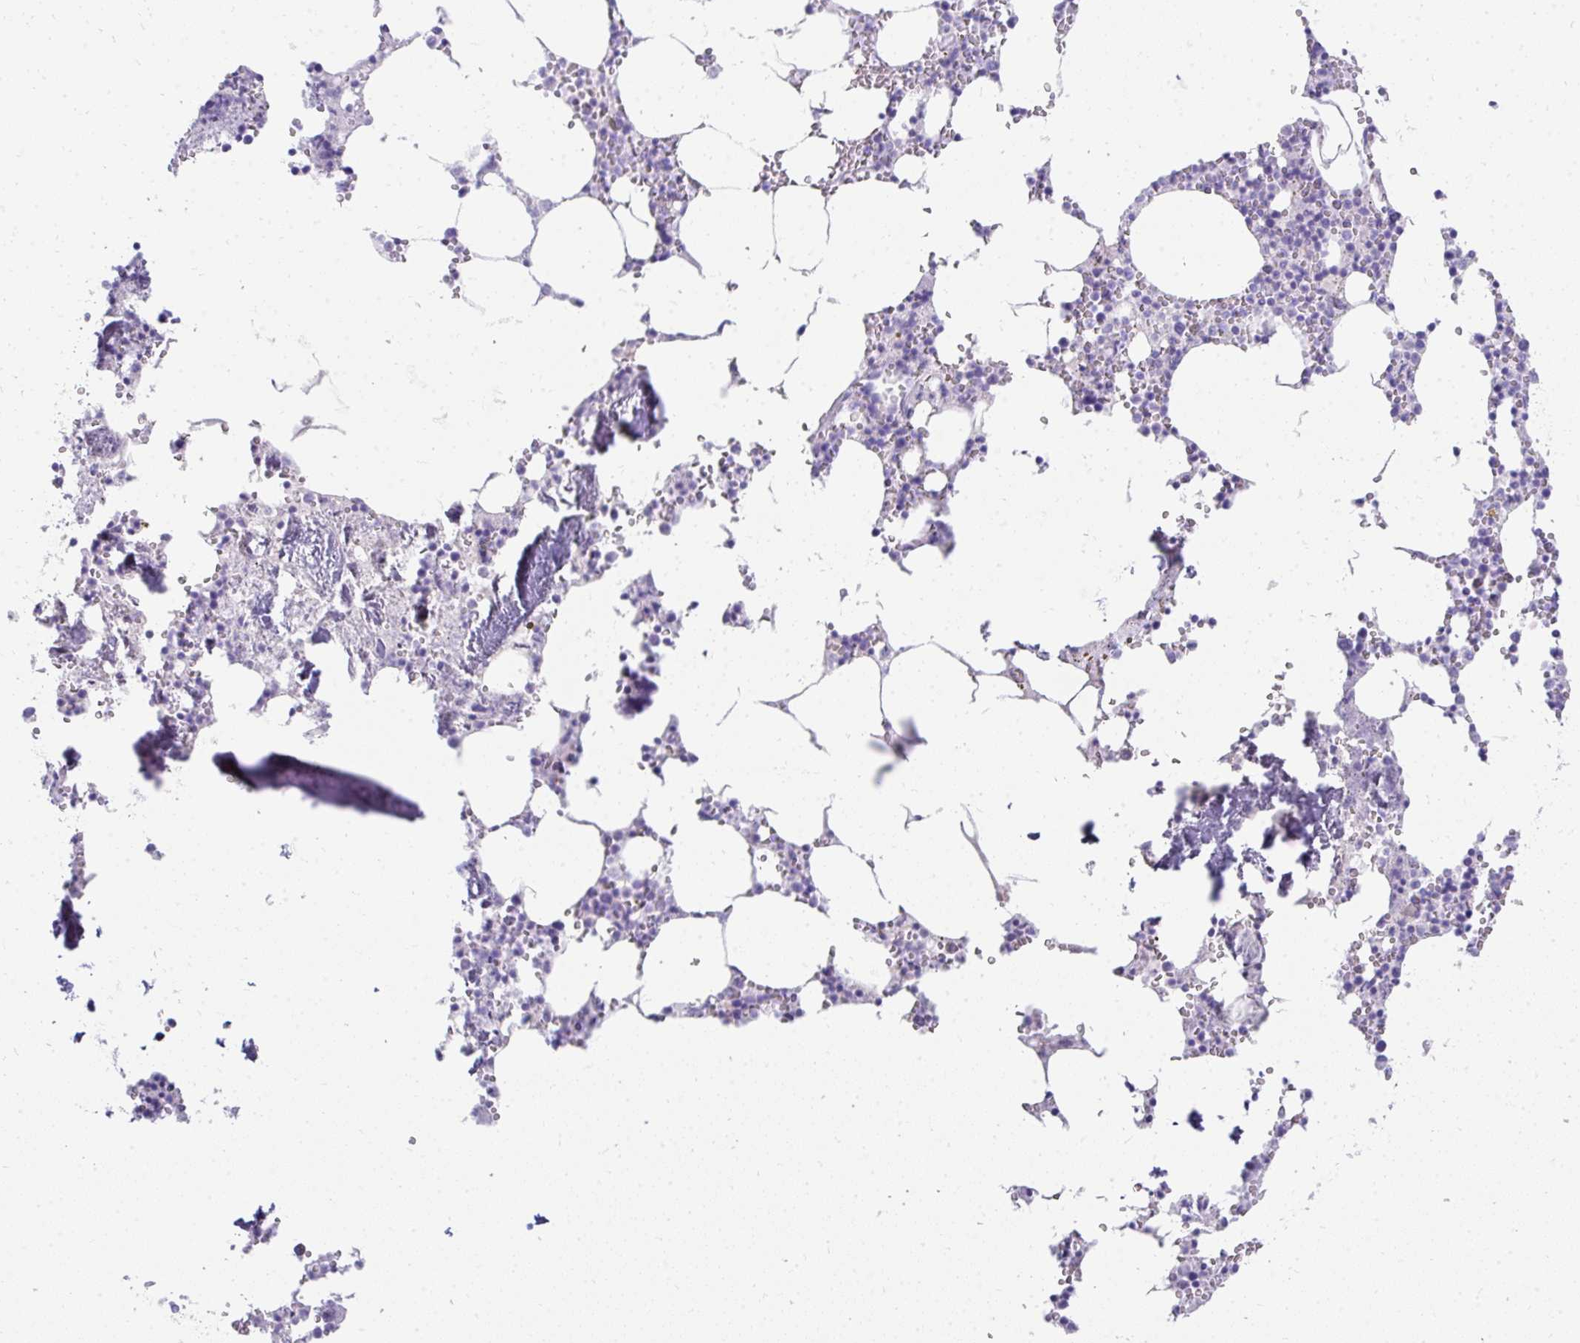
{"staining": {"intensity": "negative", "quantity": "none", "location": "none"}, "tissue": "bone marrow", "cell_type": "Hematopoietic cells", "image_type": "normal", "snomed": [{"axis": "morphology", "description": "Normal tissue, NOS"}, {"axis": "topography", "description": "Bone marrow"}], "caption": "A high-resolution image shows IHC staining of unremarkable bone marrow, which demonstrates no significant expression in hematopoietic cells.", "gene": "TNNT1", "patient": {"sex": "male", "age": 54}}